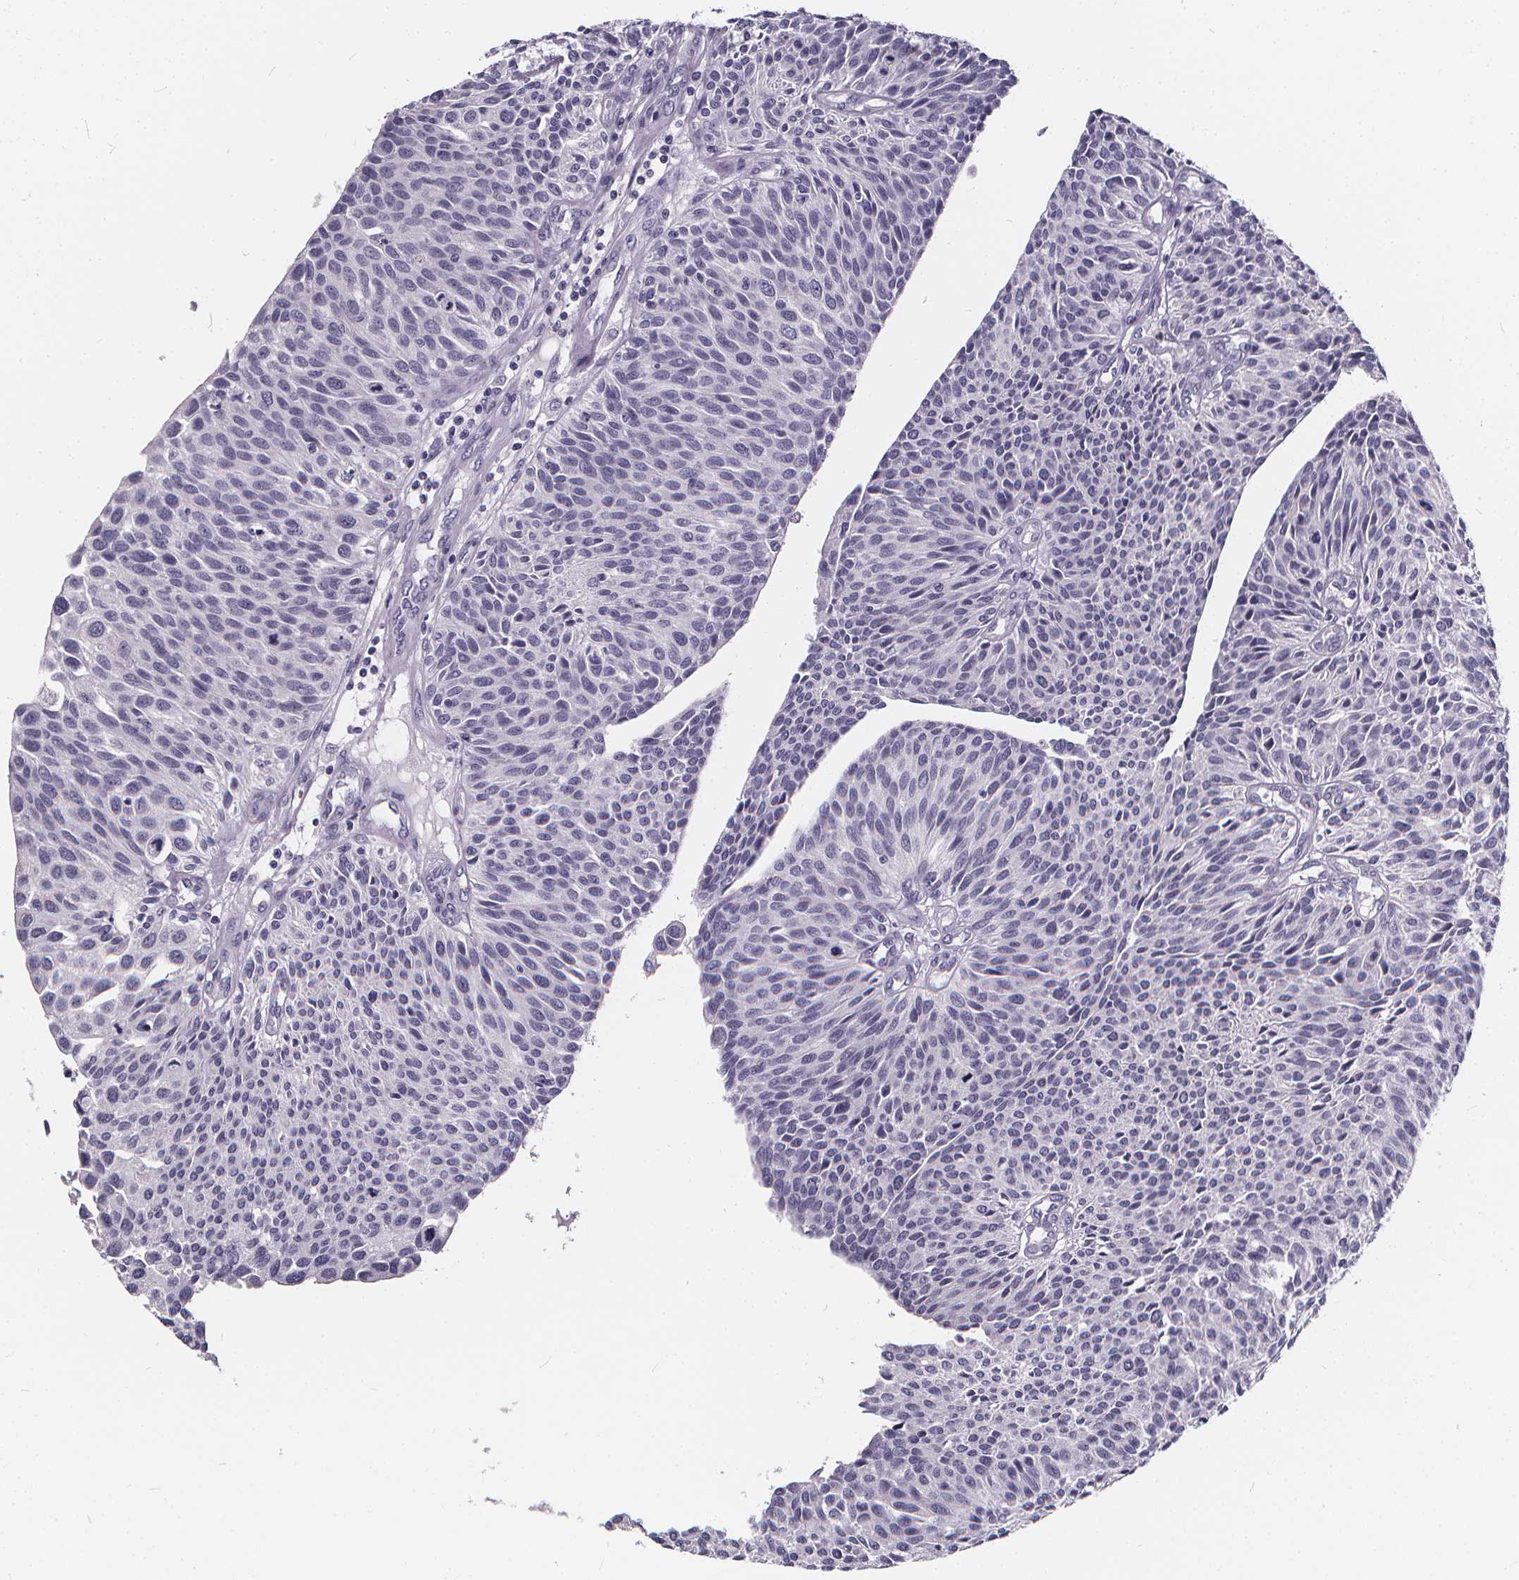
{"staining": {"intensity": "negative", "quantity": "none", "location": "none"}, "tissue": "urothelial cancer", "cell_type": "Tumor cells", "image_type": "cancer", "snomed": [{"axis": "morphology", "description": "Urothelial carcinoma, NOS"}, {"axis": "topography", "description": "Urinary bladder"}], "caption": "Urothelial cancer was stained to show a protein in brown. There is no significant staining in tumor cells.", "gene": "SPEF2", "patient": {"sex": "male", "age": 55}}